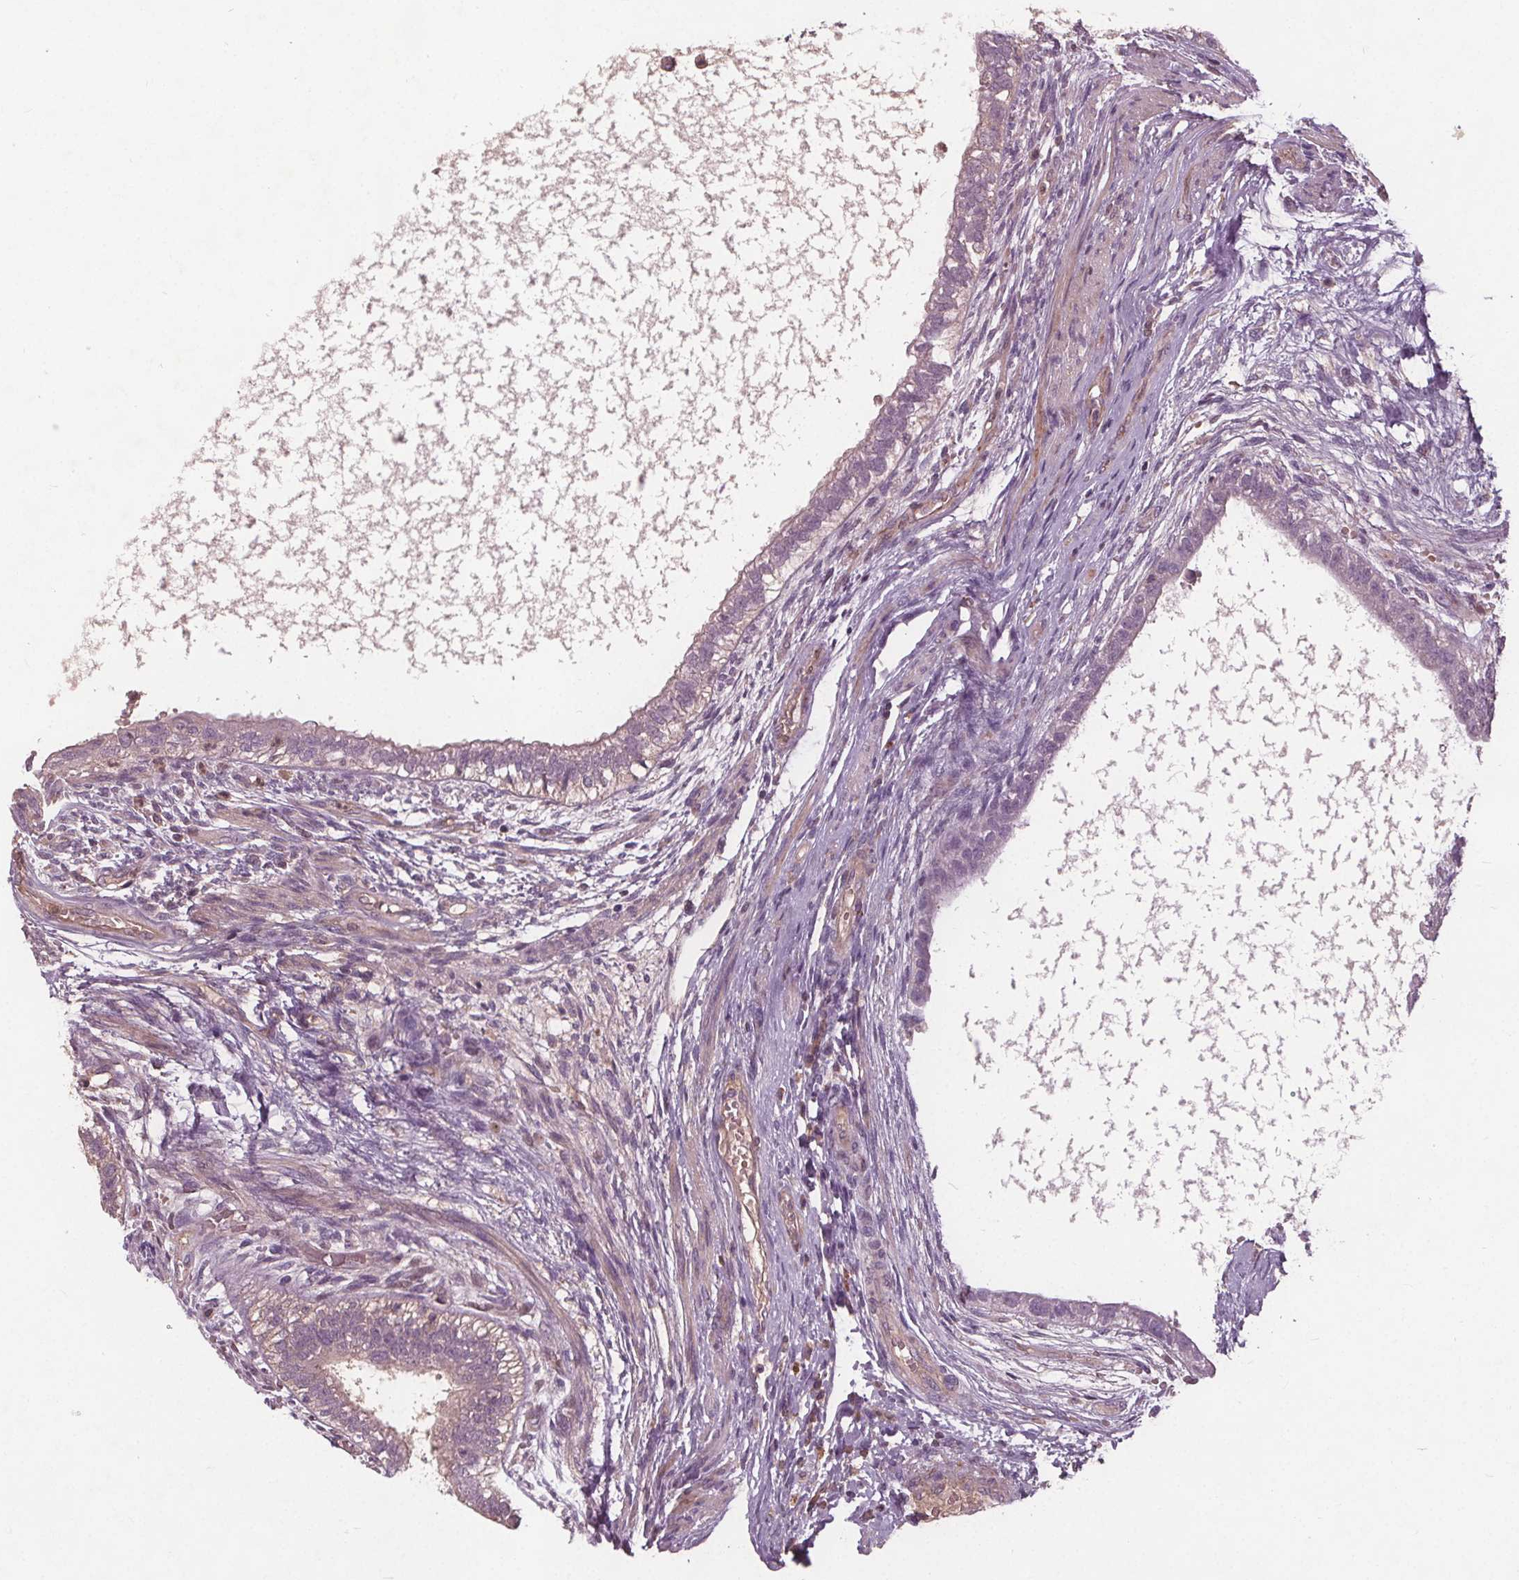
{"staining": {"intensity": "negative", "quantity": "none", "location": "none"}, "tissue": "testis cancer", "cell_type": "Tumor cells", "image_type": "cancer", "snomed": [{"axis": "morphology", "description": "Carcinoma, Embryonal, NOS"}, {"axis": "topography", "description": "Testis"}], "caption": "Protein analysis of testis cancer (embryonal carcinoma) displays no significant staining in tumor cells. (DAB (3,3'-diaminobenzidine) immunohistochemistry (IHC) with hematoxylin counter stain).", "gene": "PDGFD", "patient": {"sex": "male", "age": 26}}